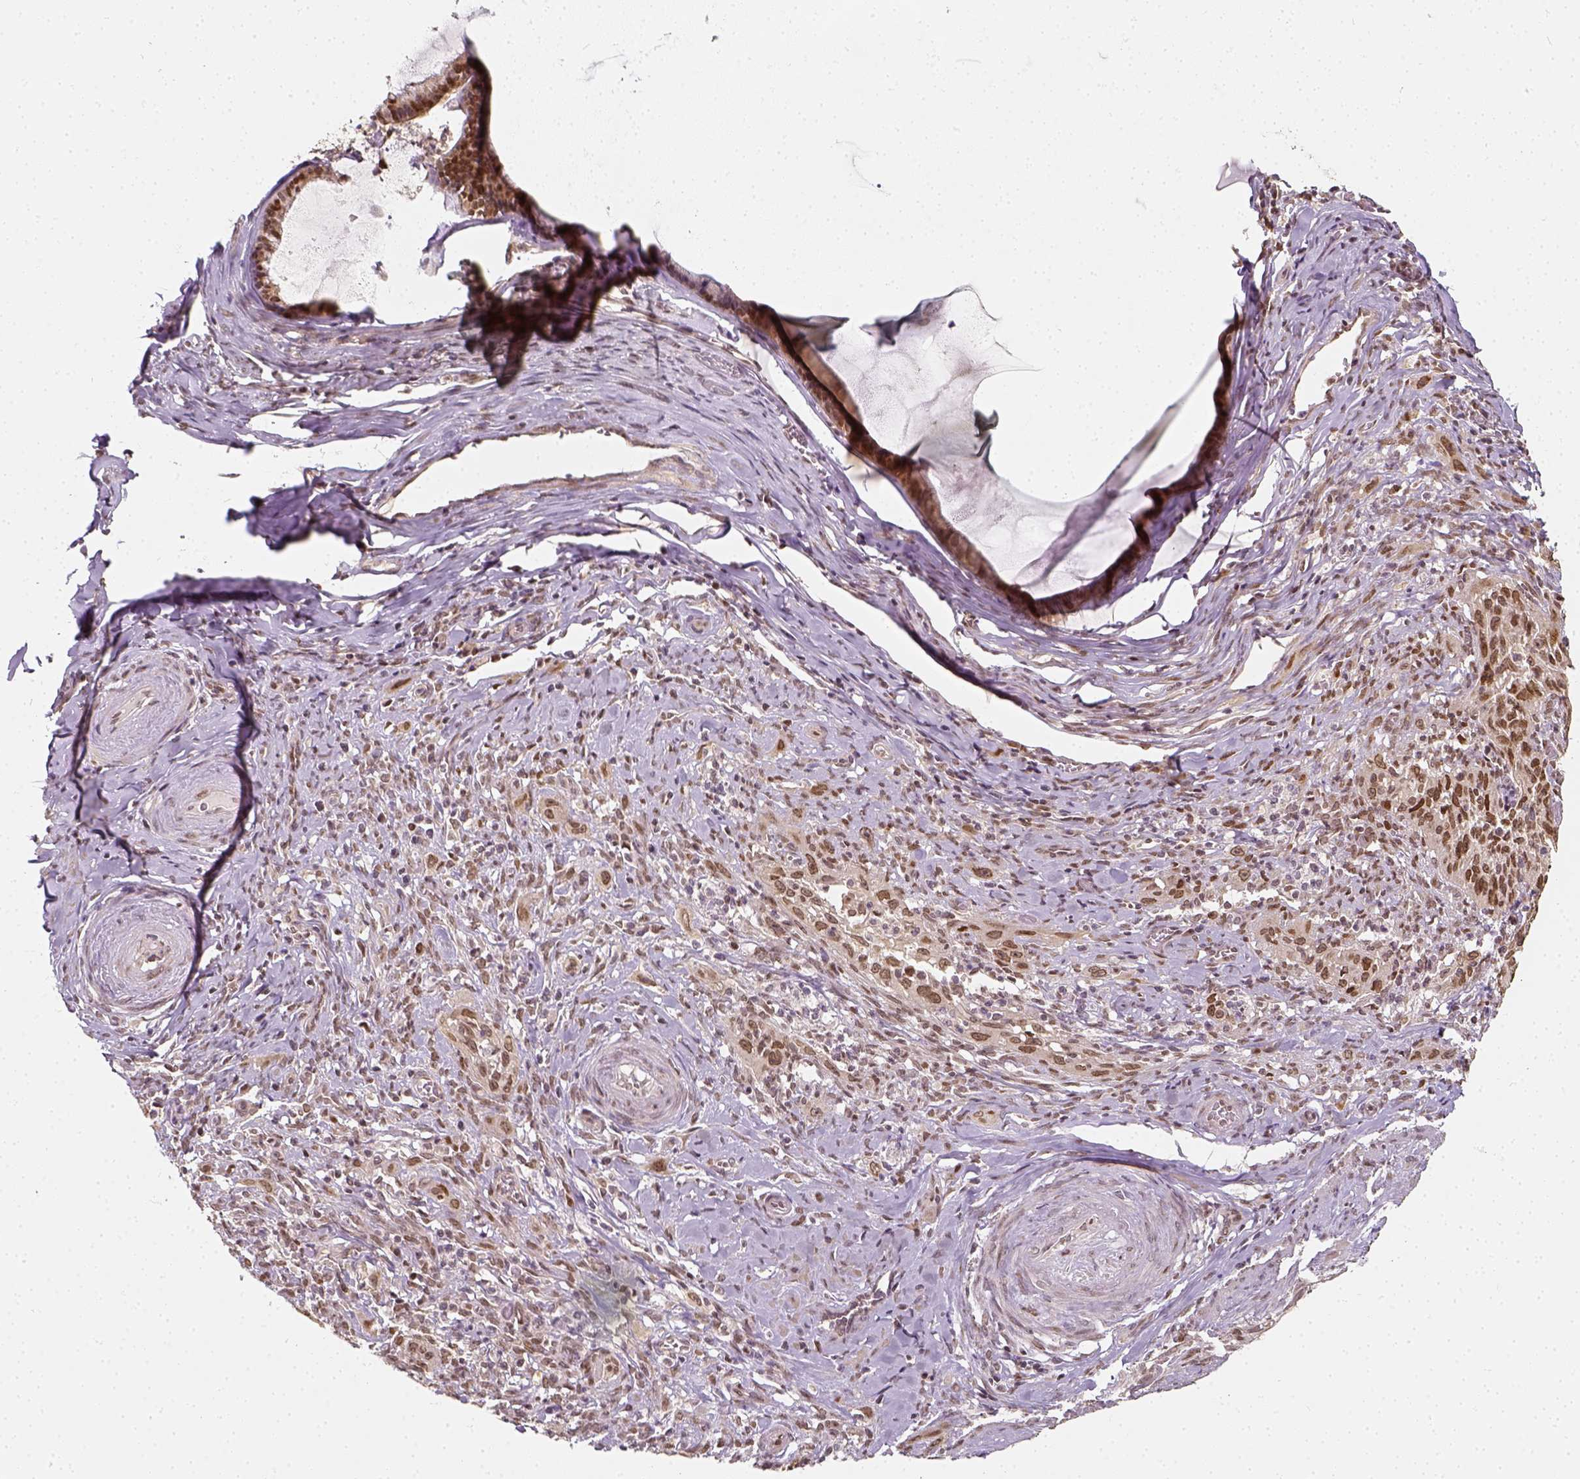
{"staining": {"intensity": "moderate", "quantity": ">75%", "location": "nuclear"}, "tissue": "cervical cancer", "cell_type": "Tumor cells", "image_type": "cancer", "snomed": [{"axis": "morphology", "description": "Squamous cell carcinoma, NOS"}, {"axis": "topography", "description": "Cervix"}], "caption": "Immunohistochemistry (IHC) staining of squamous cell carcinoma (cervical), which shows medium levels of moderate nuclear expression in about >75% of tumor cells indicating moderate nuclear protein positivity. The staining was performed using DAB (3,3'-diaminobenzidine) (brown) for protein detection and nuclei were counterstained in hematoxylin (blue).", "gene": "ZMAT3", "patient": {"sex": "female", "age": 51}}